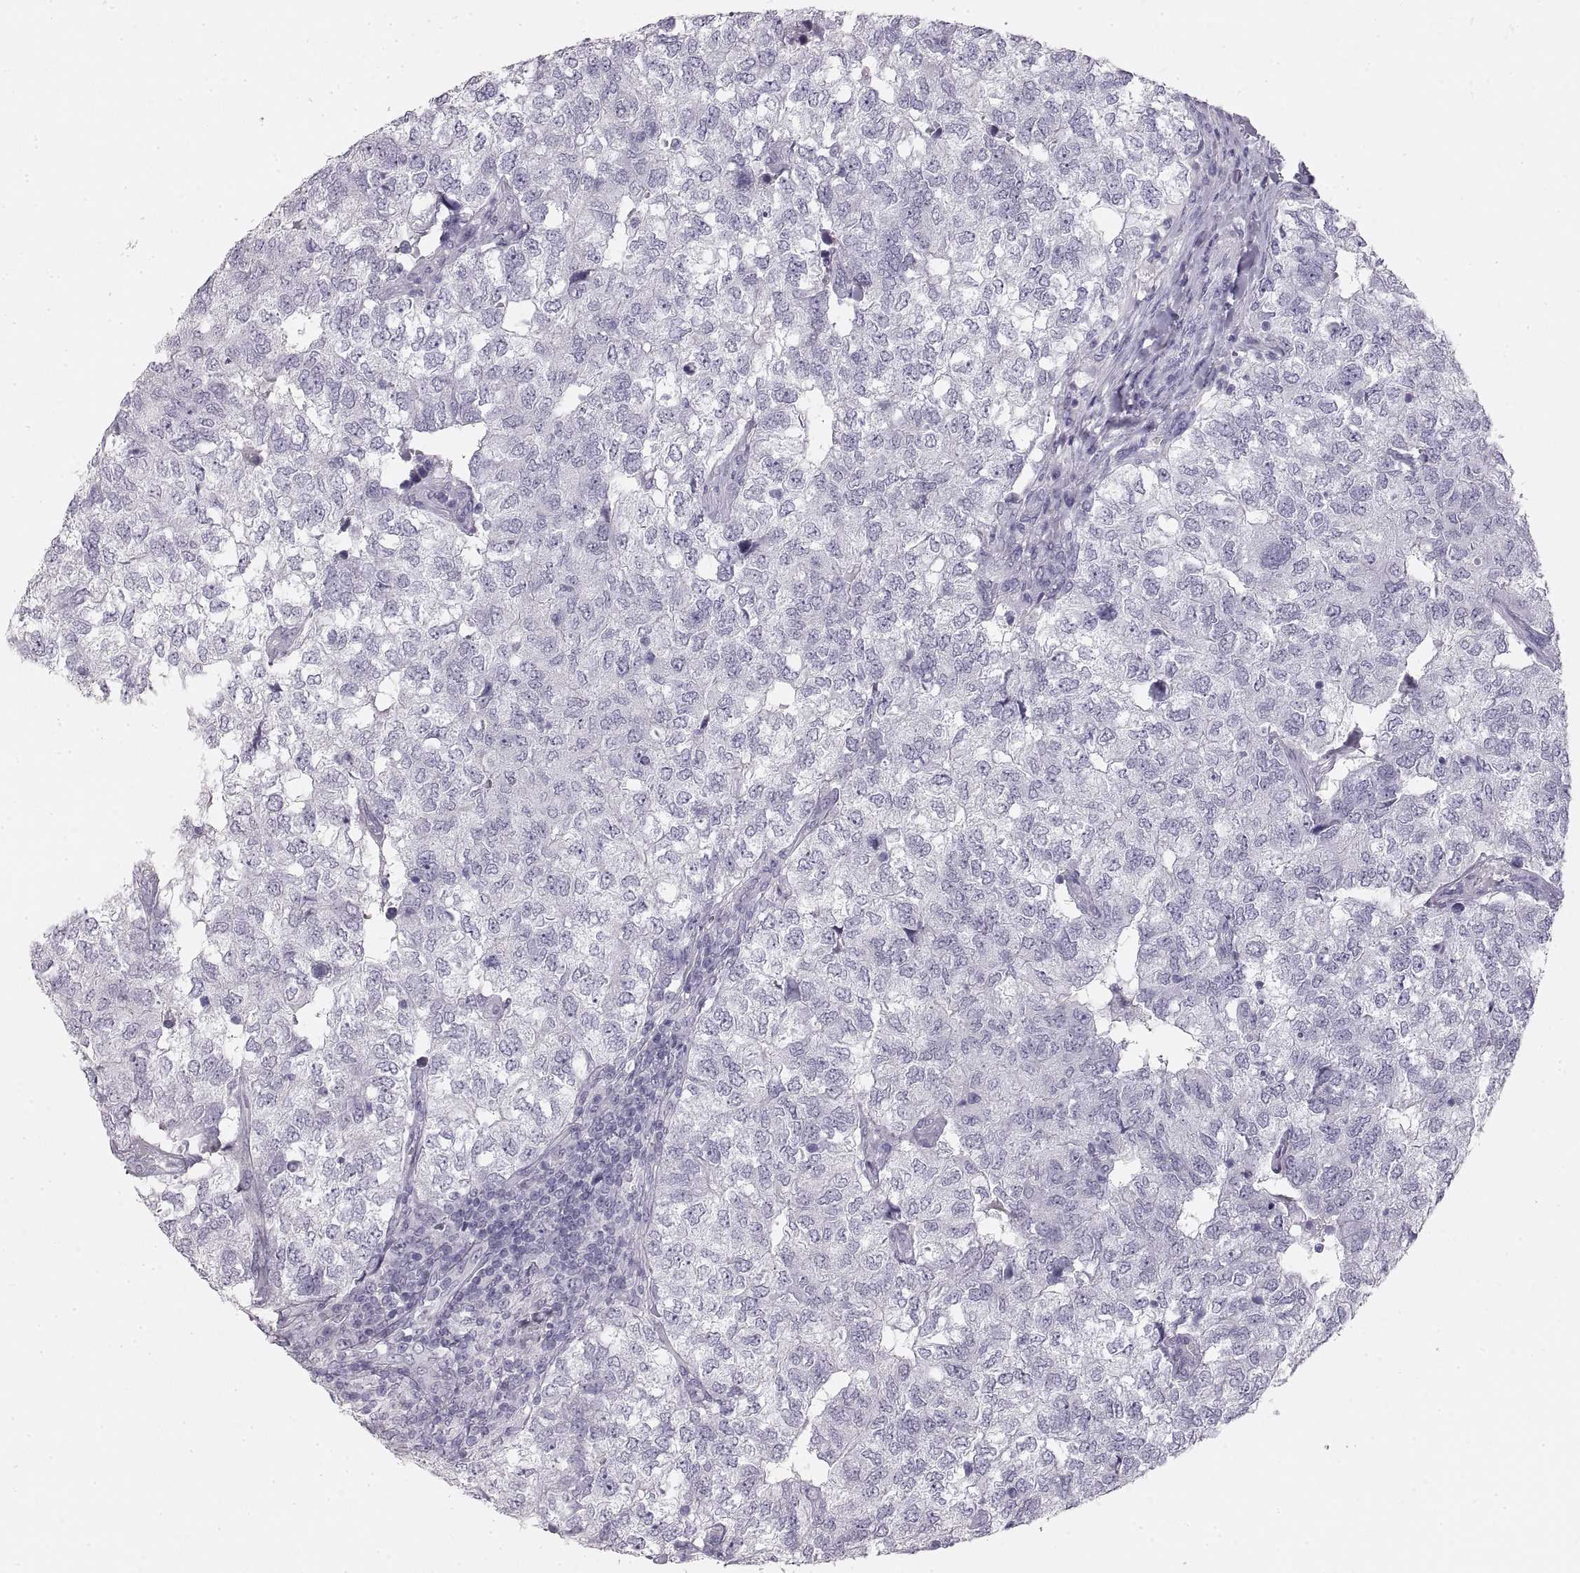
{"staining": {"intensity": "negative", "quantity": "none", "location": "none"}, "tissue": "breast cancer", "cell_type": "Tumor cells", "image_type": "cancer", "snomed": [{"axis": "morphology", "description": "Duct carcinoma"}, {"axis": "topography", "description": "Breast"}], "caption": "Immunohistochemical staining of human breast cancer shows no significant staining in tumor cells. (DAB IHC, high magnification).", "gene": "CRYAA", "patient": {"sex": "female", "age": 30}}